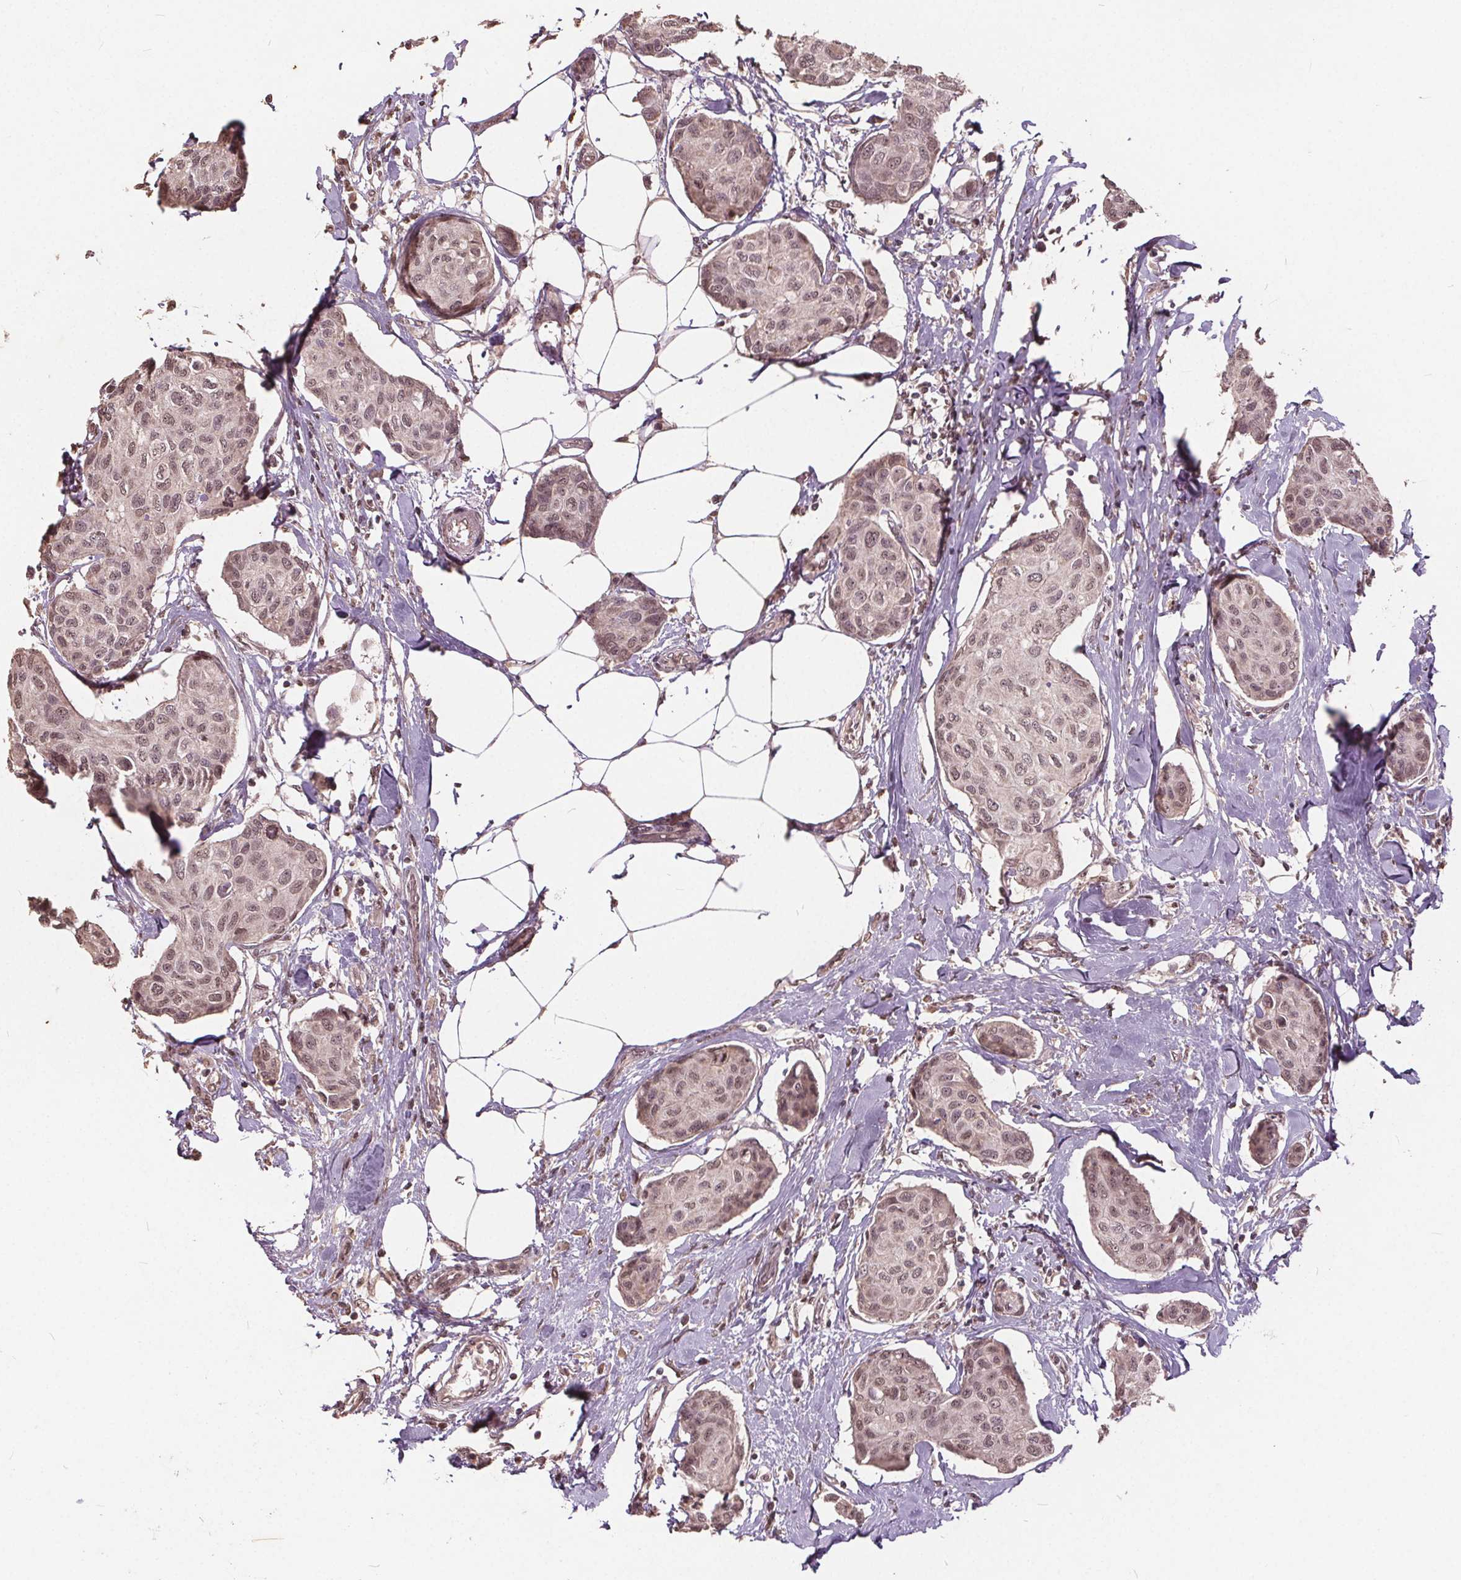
{"staining": {"intensity": "weak", "quantity": ">75%", "location": "nuclear"}, "tissue": "breast cancer", "cell_type": "Tumor cells", "image_type": "cancer", "snomed": [{"axis": "morphology", "description": "Duct carcinoma"}, {"axis": "topography", "description": "Breast"}], "caption": "The image displays staining of breast intraductal carcinoma, revealing weak nuclear protein expression (brown color) within tumor cells.", "gene": "DNMT3B", "patient": {"sex": "female", "age": 80}}